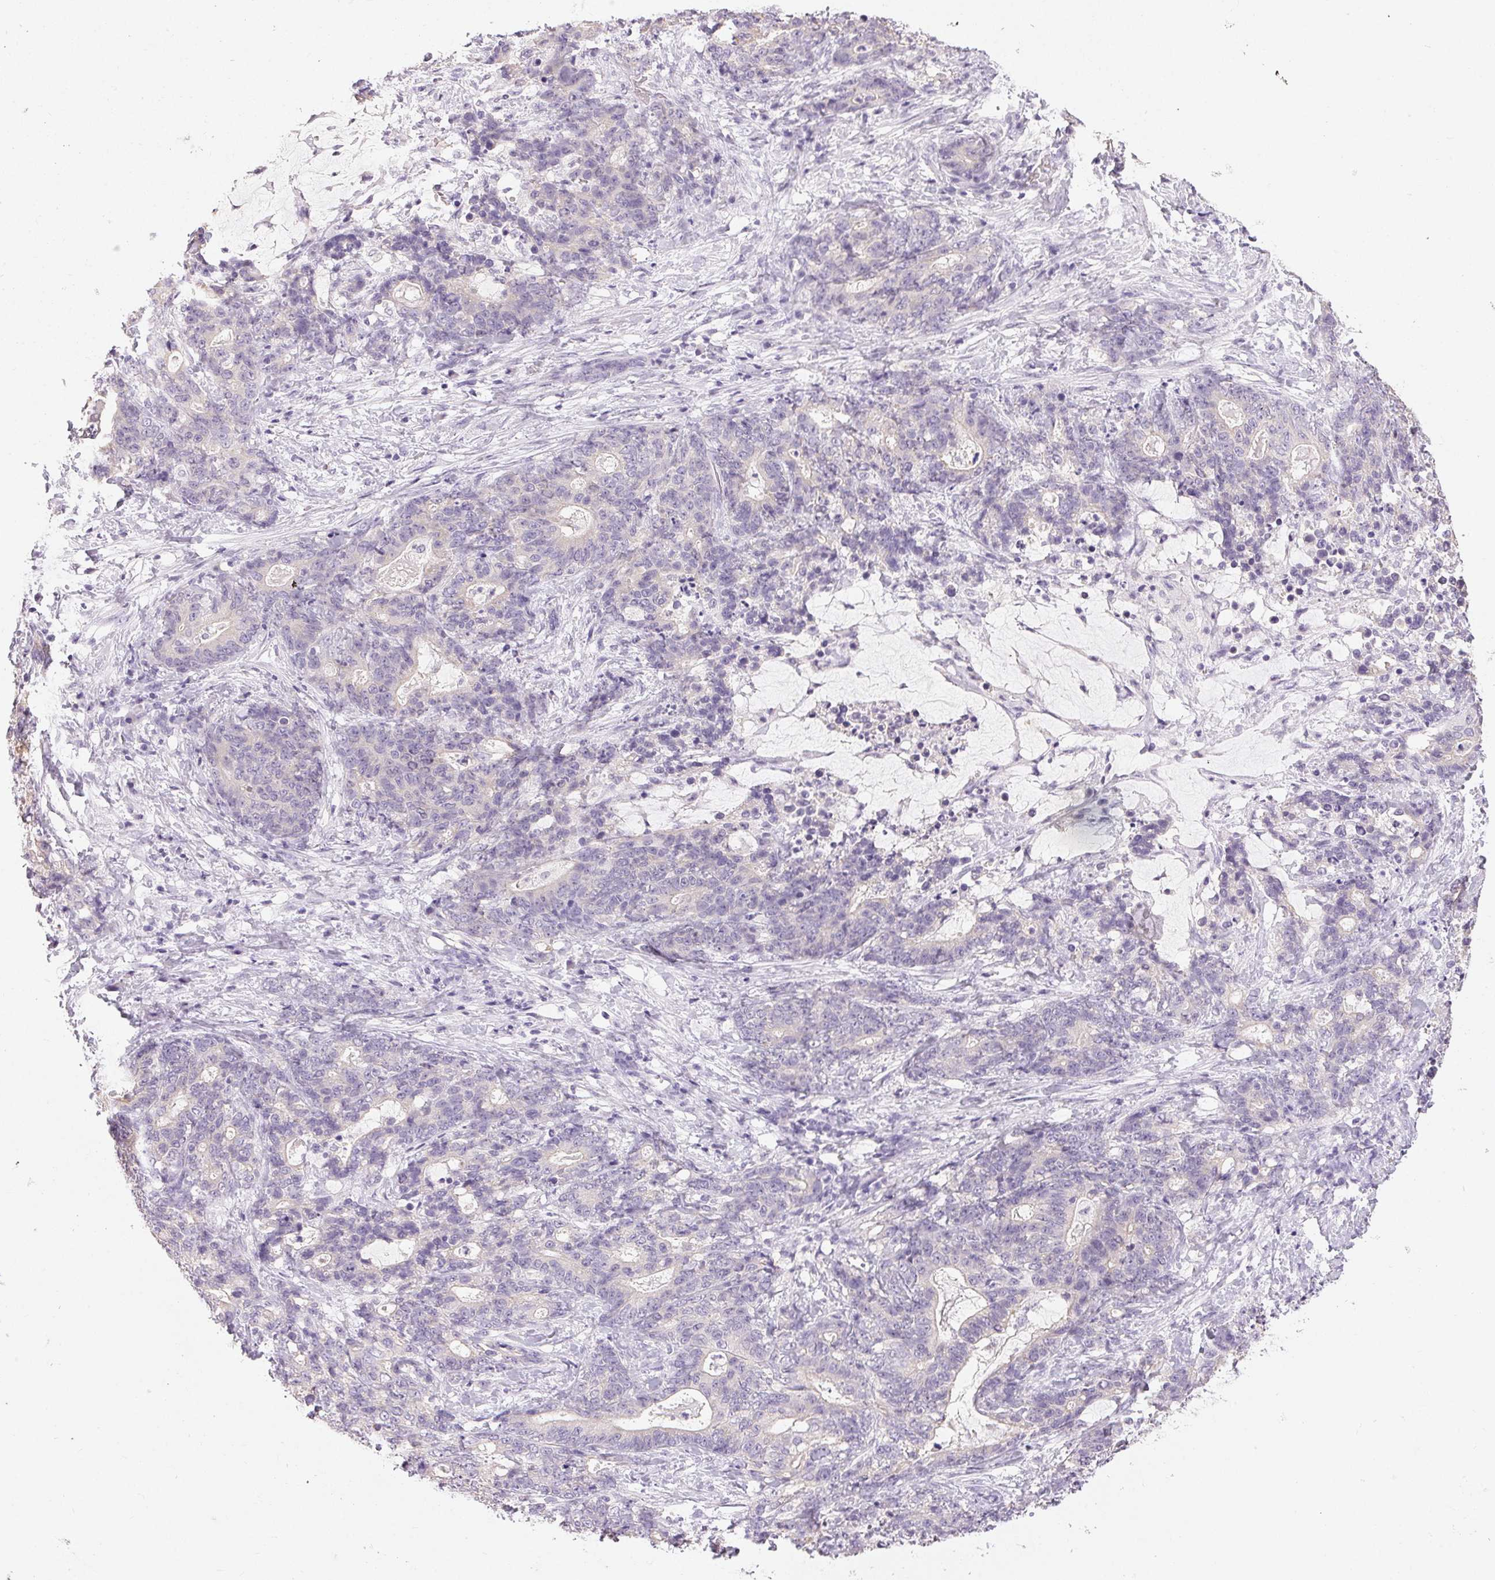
{"staining": {"intensity": "negative", "quantity": "none", "location": "none"}, "tissue": "stomach cancer", "cell_type": "Tumor cells", "image_type": "cancer", "snomed": [{"axis": "morphology", "description": "Normal tissue, NOS"}, {"axis": "morphology", "description": "Adenocarcinoma, NOS"}, {"axis": "topography", "description": "Stomach"}], "caption": "Human stomach adenocarcinoma stained for a protein using IHC demonstrates no expression in tumor cells.", "gene": "SFTPD", "patient": {"sex": "female", "age": 64}}